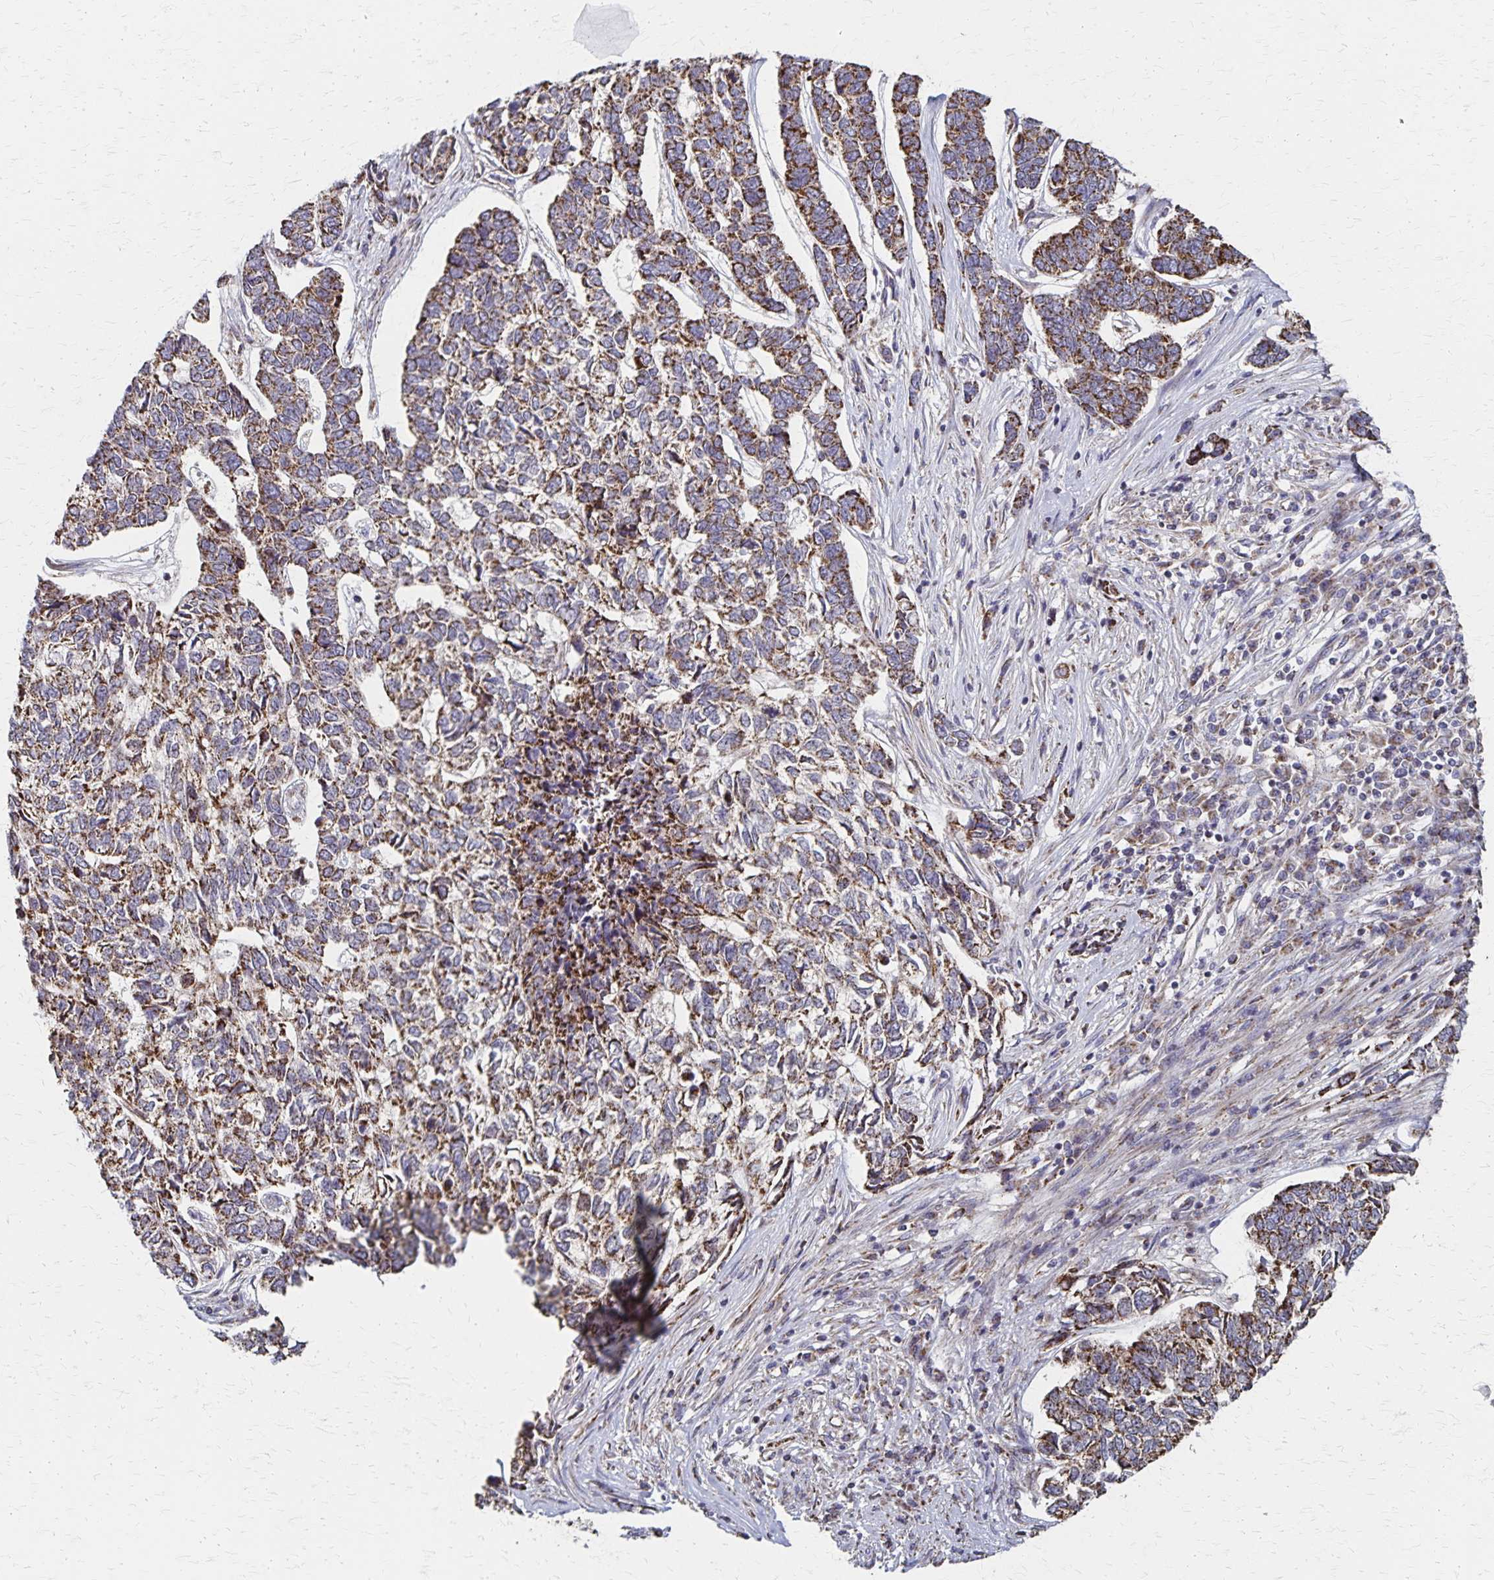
{"staining": {"intensity": "strong", "quantity": ">75%", "location": "cytoplasmic/membranous"}, "tissue": "skin cancer", "cell_type": "Tumor cells", "image_type": "cancer", "snomed": [{"axis": "morphology", "description": "Basal cell carcinoma"}, {"axis": "topography", "description": "Skin"}], "caption": "A high amount of strong cytoplasmic/membranous expression is identified in approximately >75% of tumor cells in skin basal cell carcinoma tissue. Nuclei are stained in blue.", "gene": "DYRK4", "patient": {"sex": "female", "age": 65}}